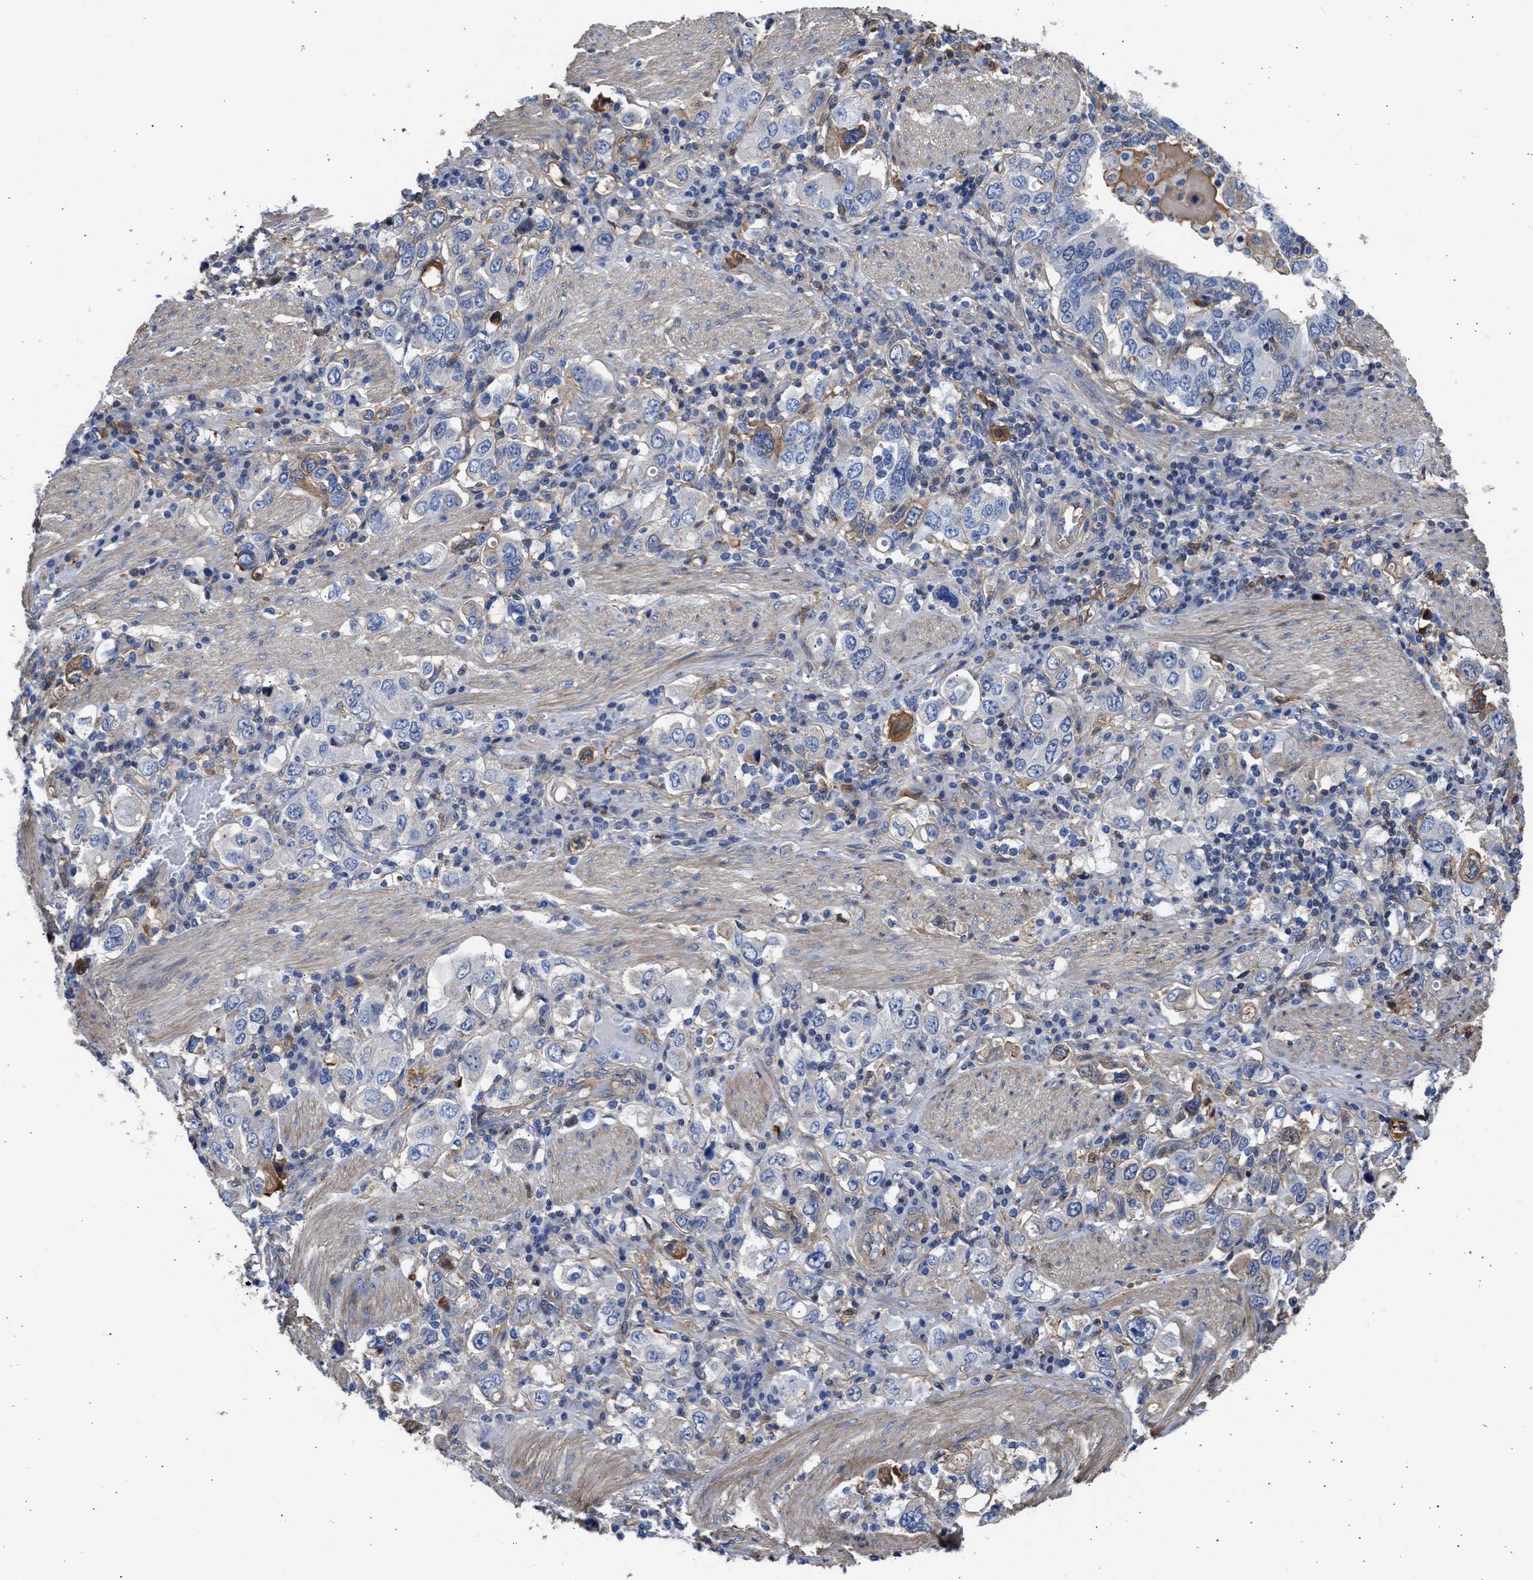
{"staining": {"intensity": "negative", "quantity": "none", "location": "none"}, "tissue": "stomach cancer", "cell_type": "Tumor cells", "image_type": "cancer", "snomed": [{"axis": "morphology", "description": "Adenocarcinoma, NOS"}, {"axis": "topography", "description": "Stomach, upper"}], "caption": "Micrograph shows no protein expression in tumor cells of stomach adenocarcinoma tissue.", "gene": "MAS1L", "patient": {"sex": "male", "age": 62}}